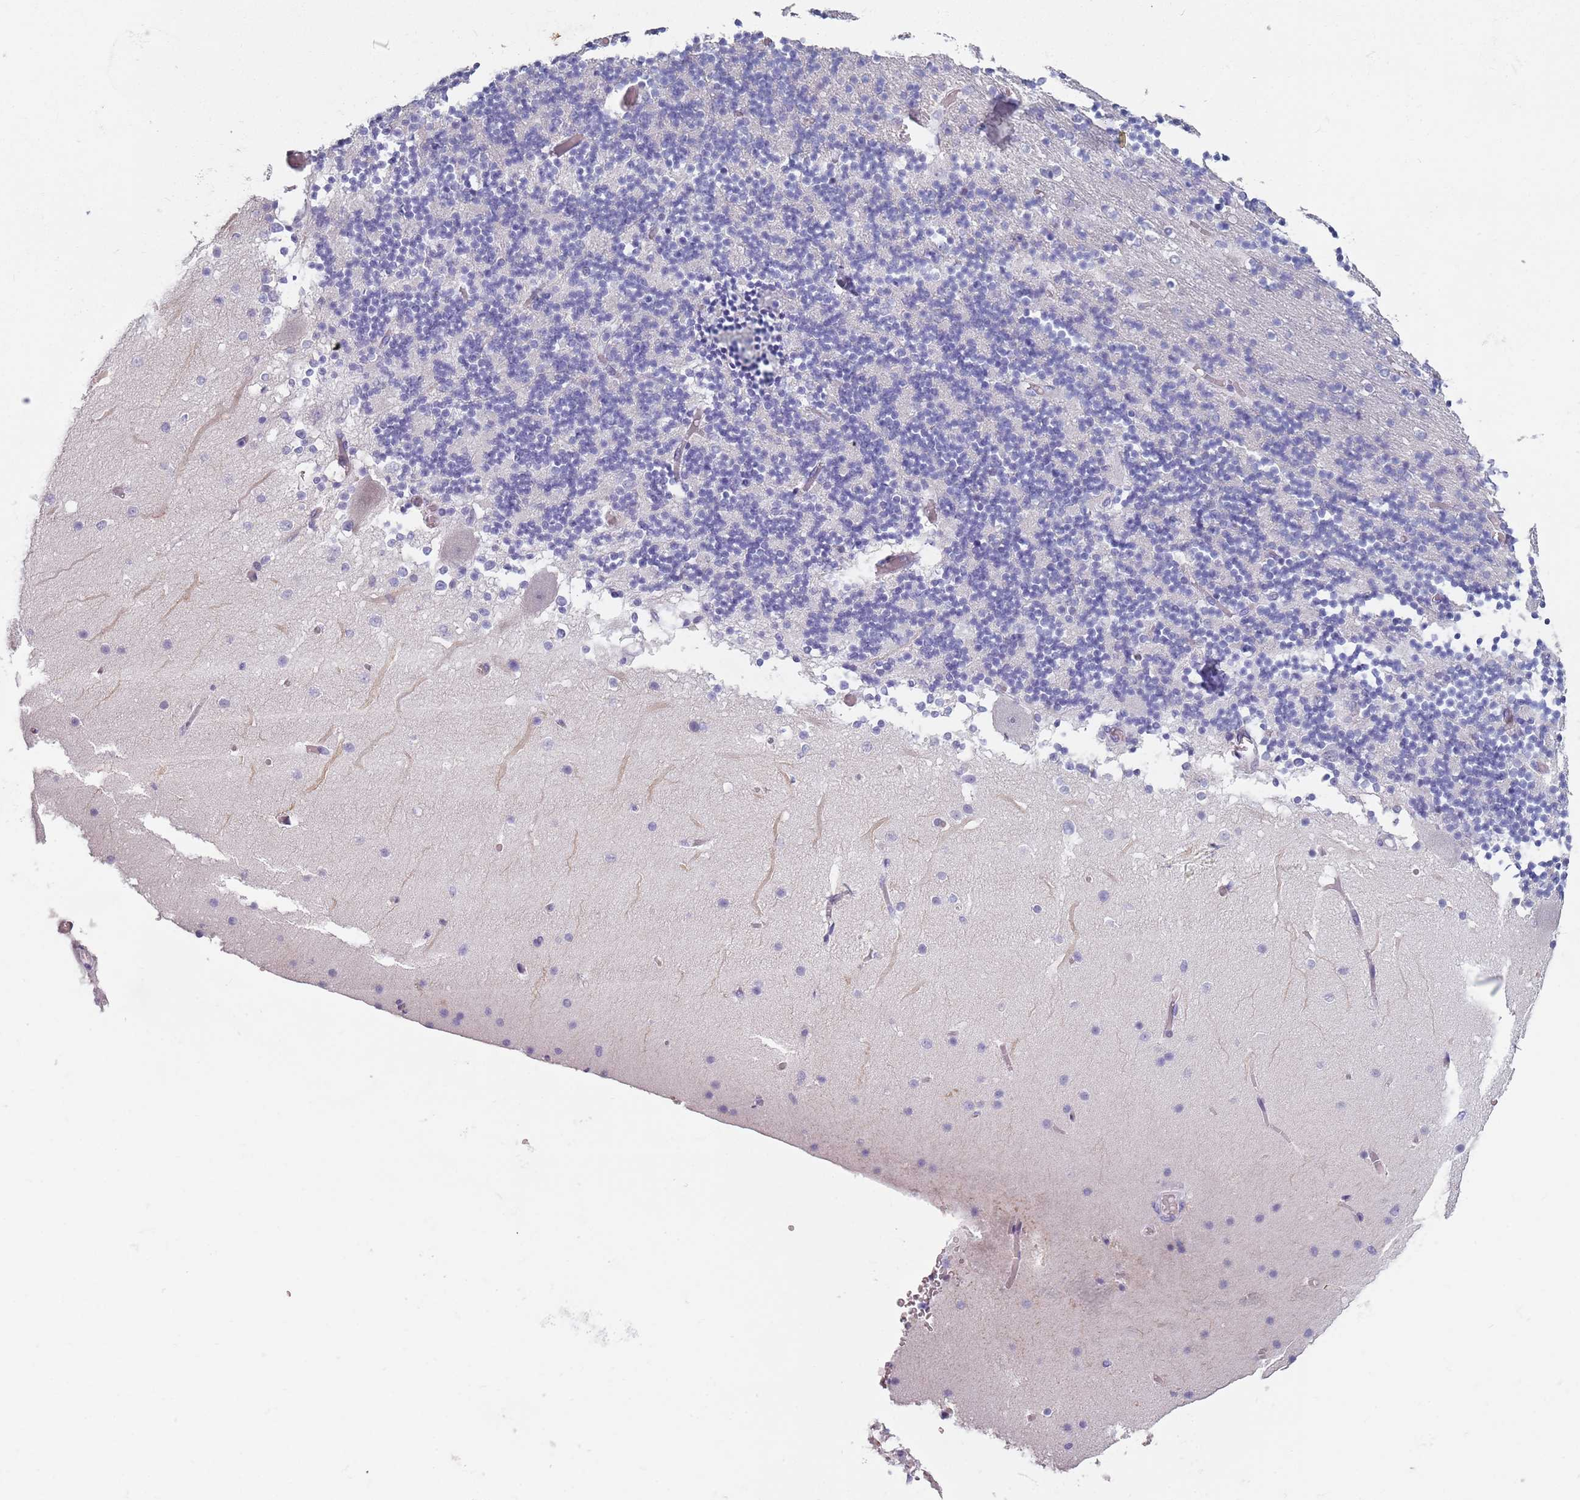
{"staining": {"intensity": "negative", "quantity": "none", "location": "none"}, "tissue": "cerebellum", "cell_type": "Cells in granular layer", "image_type": "normal", "snomed": [{"axis": "morphology", "description": "Normal tissue, NOS"}, {"axis": "topography", "description": "Cerebellum"}], "caption": "A histopathology image of cerebellum stained for a protein reveals no brown staining in cells in granular layer. (DAB IHC, high magnification).", "gene": "SPESP1", "patient": {"sex": "female", "age": 28}}